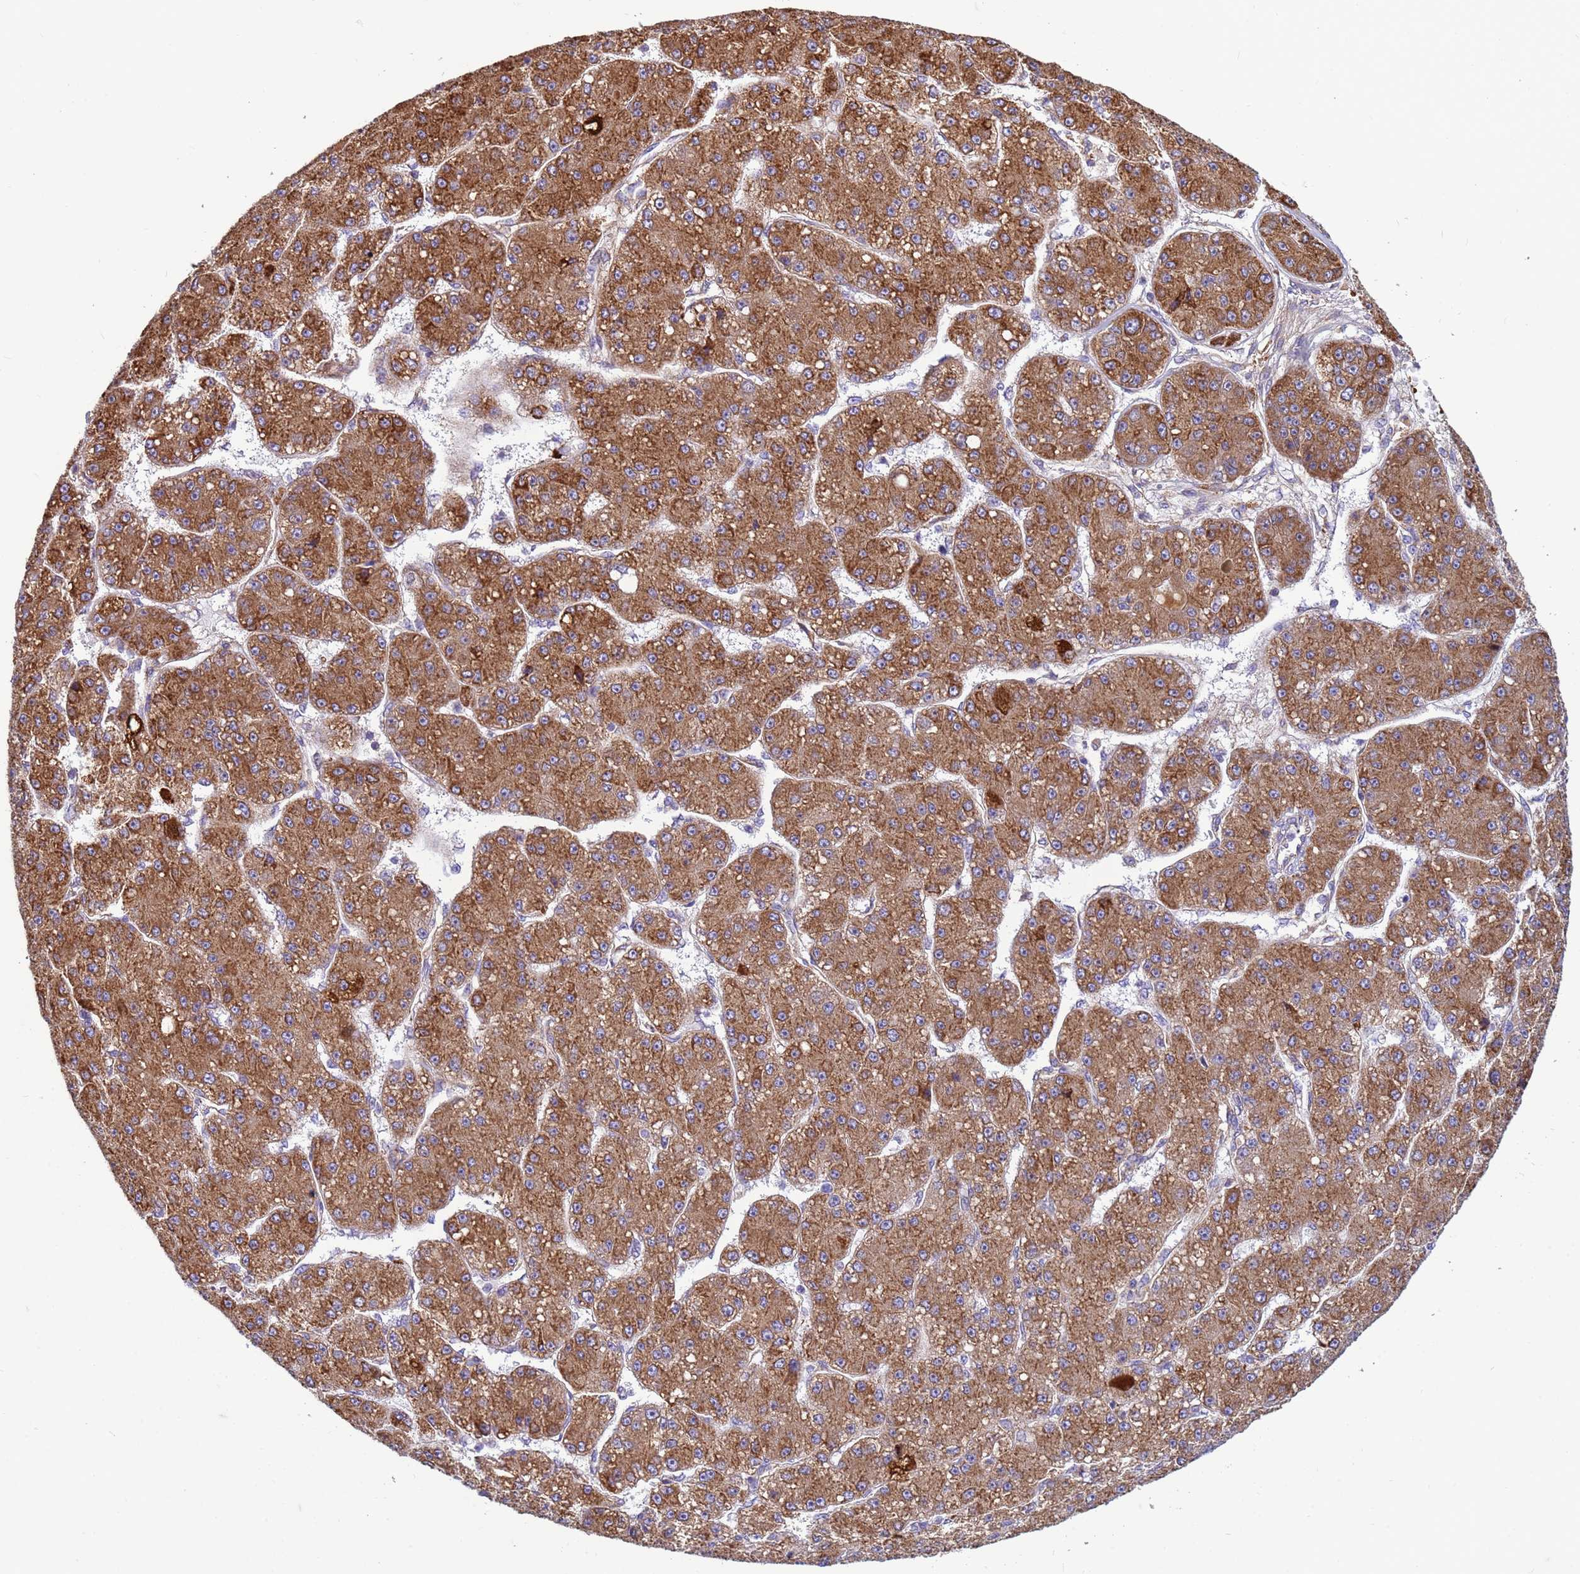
{"staining": {"intensity": "moderate", "quantity": ">75%", "location": "cytoplasmic/membranous"}, "tissue": "liver cancer", "cell_type": "Tumor cells", "image_type": "cancer", "snomed": [{"axis": "morphology", "description": "Carcinoma, Hepatocellular, NOS"}, {"axis": "topography", "description": "Liver"}], "caption": "IHC micrograph of neoplastic tissue: liver hepatocellular carcinoma stained using immunohistochemistry demonstrates medium levels of moderate protein expression localized specifically in the cytoplasmic/membranous of tumor cells, appearing as a cytoplasmic/membranous brown color.", "gene": "THAP5", "patient": {"sex": "male", "age": 67}}